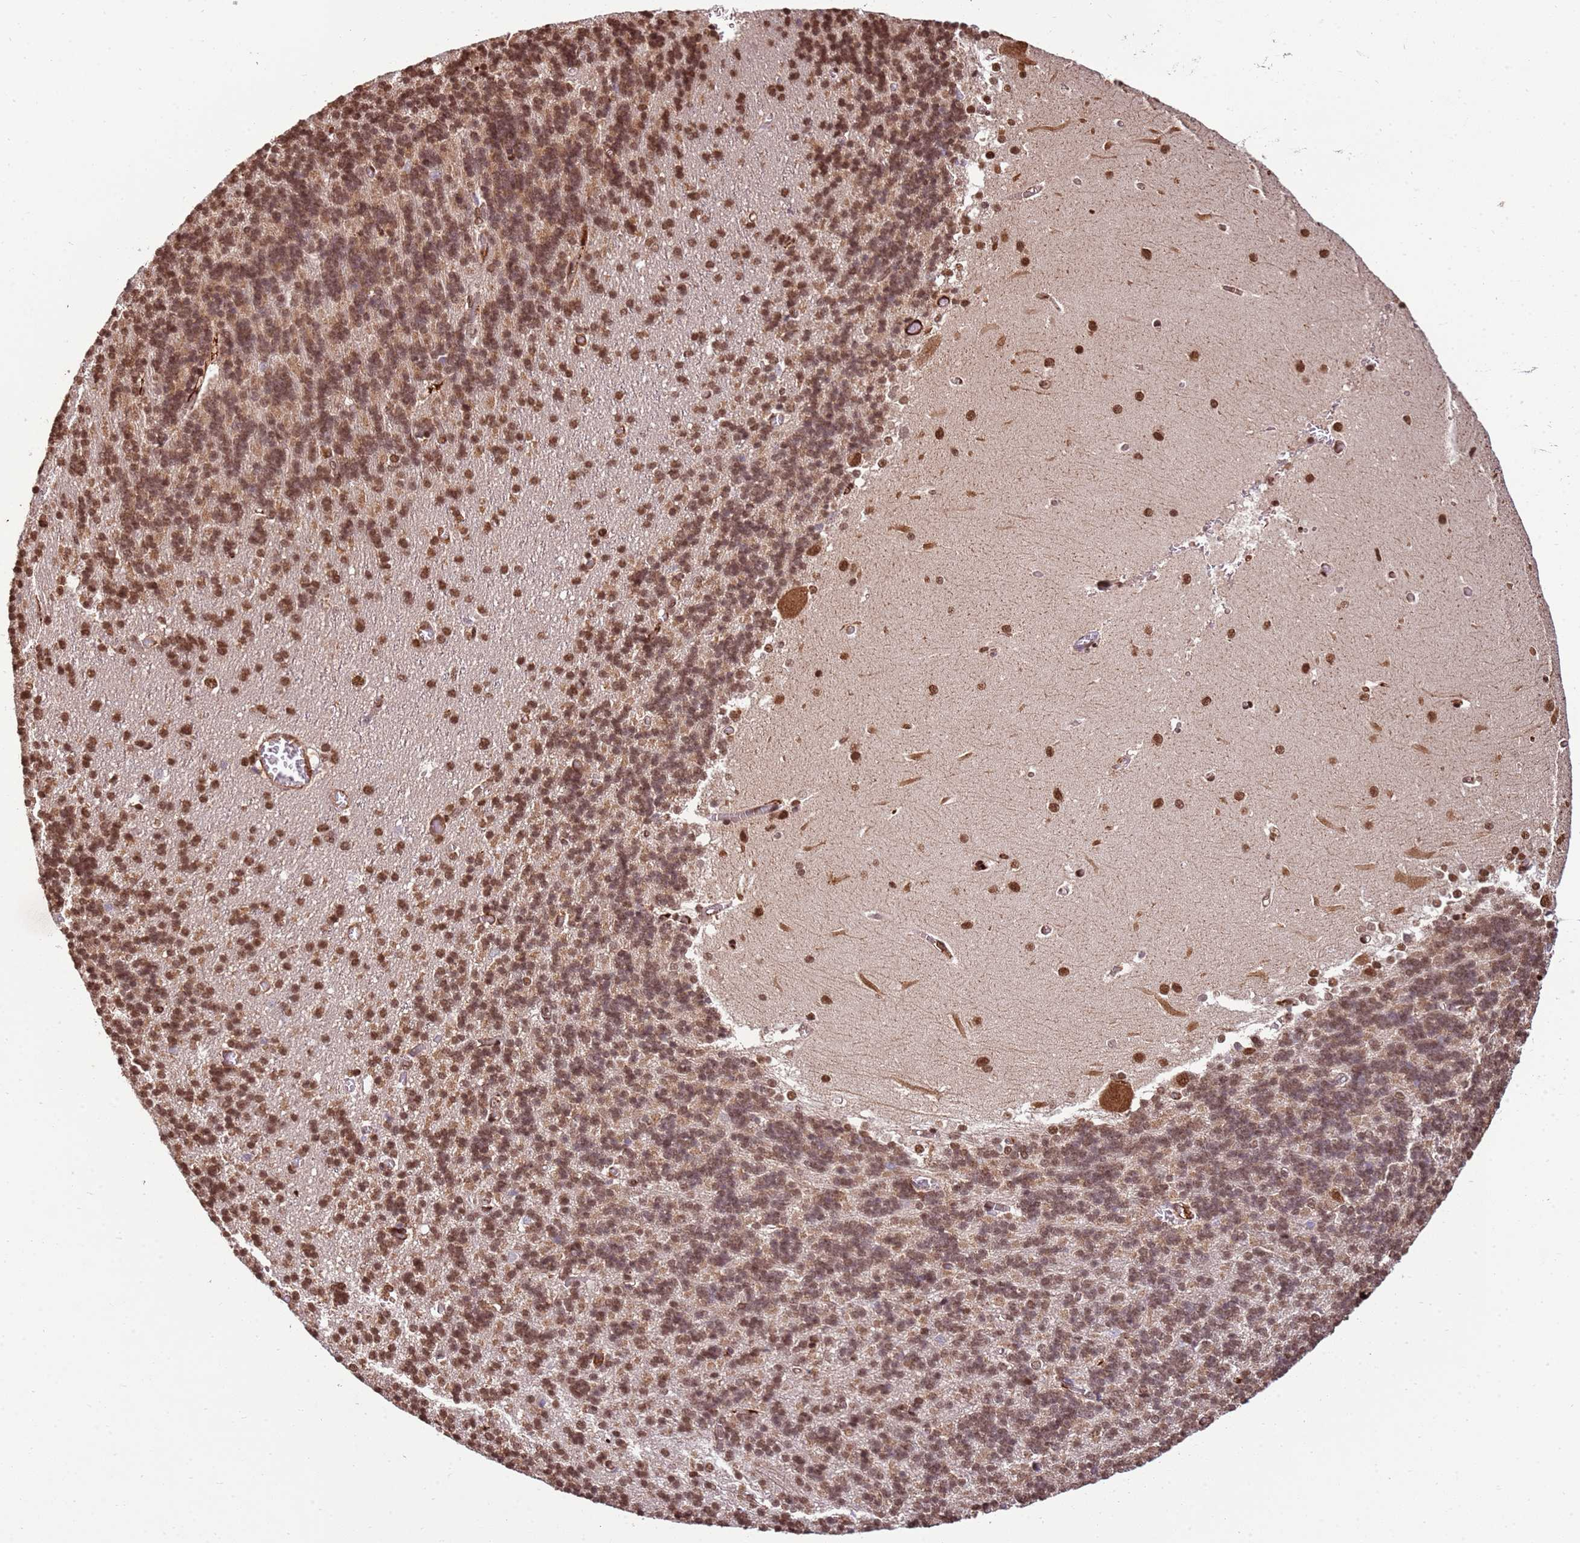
{"staining": {"intensity": "moderate", "quantity": "25%-75%", "location": "cytoplasmic/membranous,nuclear"}, "tissue": "cerebellum", "cell_type": "Cells in granular layer", "image_type": "normal", "snomed": [{"axis": "morphology", "description": "Normal tissue, NOS"}, {"axis": "topography", "description": "Cerebellum"}], "caption": "About 25%-75% of cells in granular layer in benign human cerebellum reveal moderate cytoplasmic/membranous,nuclear protein expression as visualized by brown immunohistochemical staining.", "gene": "ZBTB12", "patient": {"sex": "male", "age": 37}}